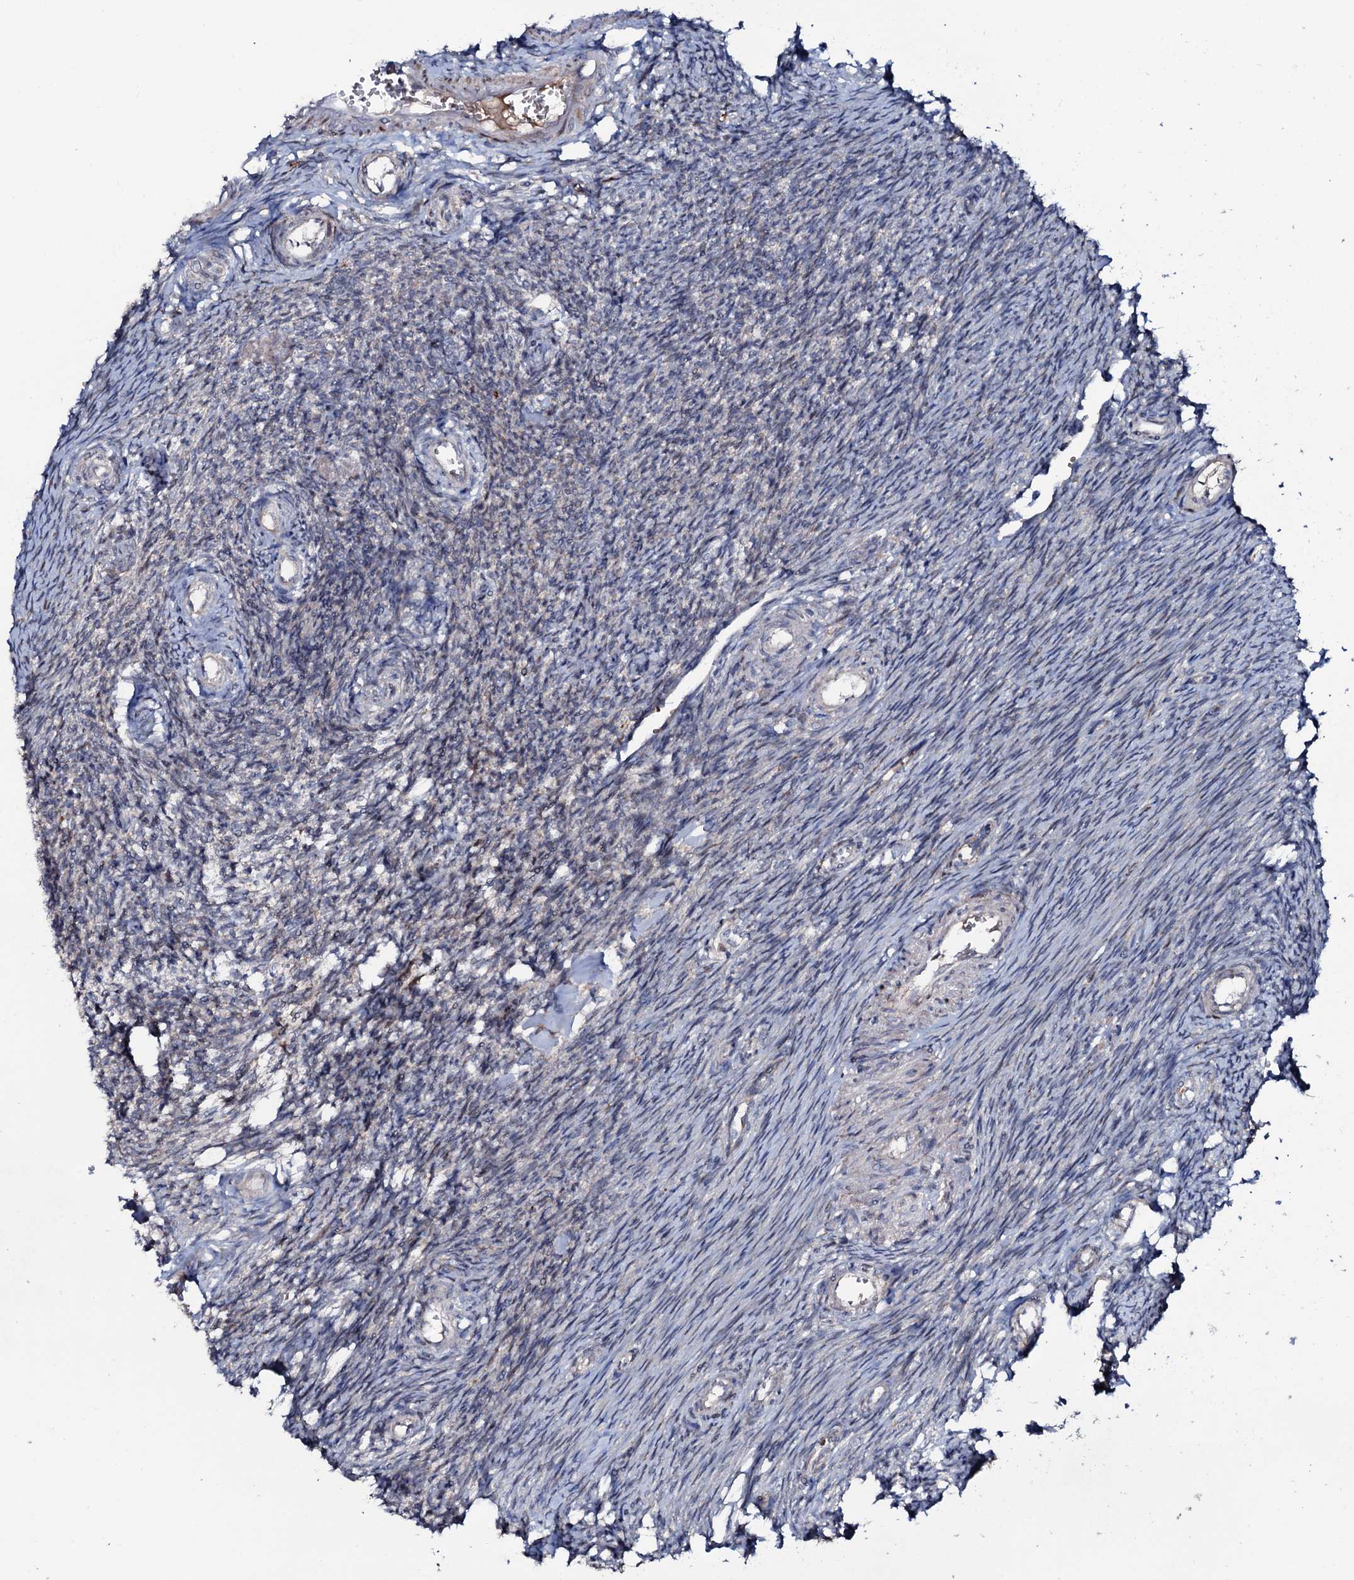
{"staining": {"intensity": "negative", "quantity": "none", "location": "none"}, "tissue": "ovary", "cell_type": "Ovarian stroma cells", "image_type": "normal", "snomed": [{"axis": "morphology", "description": "Normal tissue, NOS"}, {"axis": "topography", "description": "Ovary"}], "caption": "Immunohistochemistry (IHC) micrograph of unremarkable ovary stained for a protein (brown), which reveals no staining in ovarian stroma cells.", "gene": "PPP1R3D", "patient": {"sex": "female", "age": 44}}